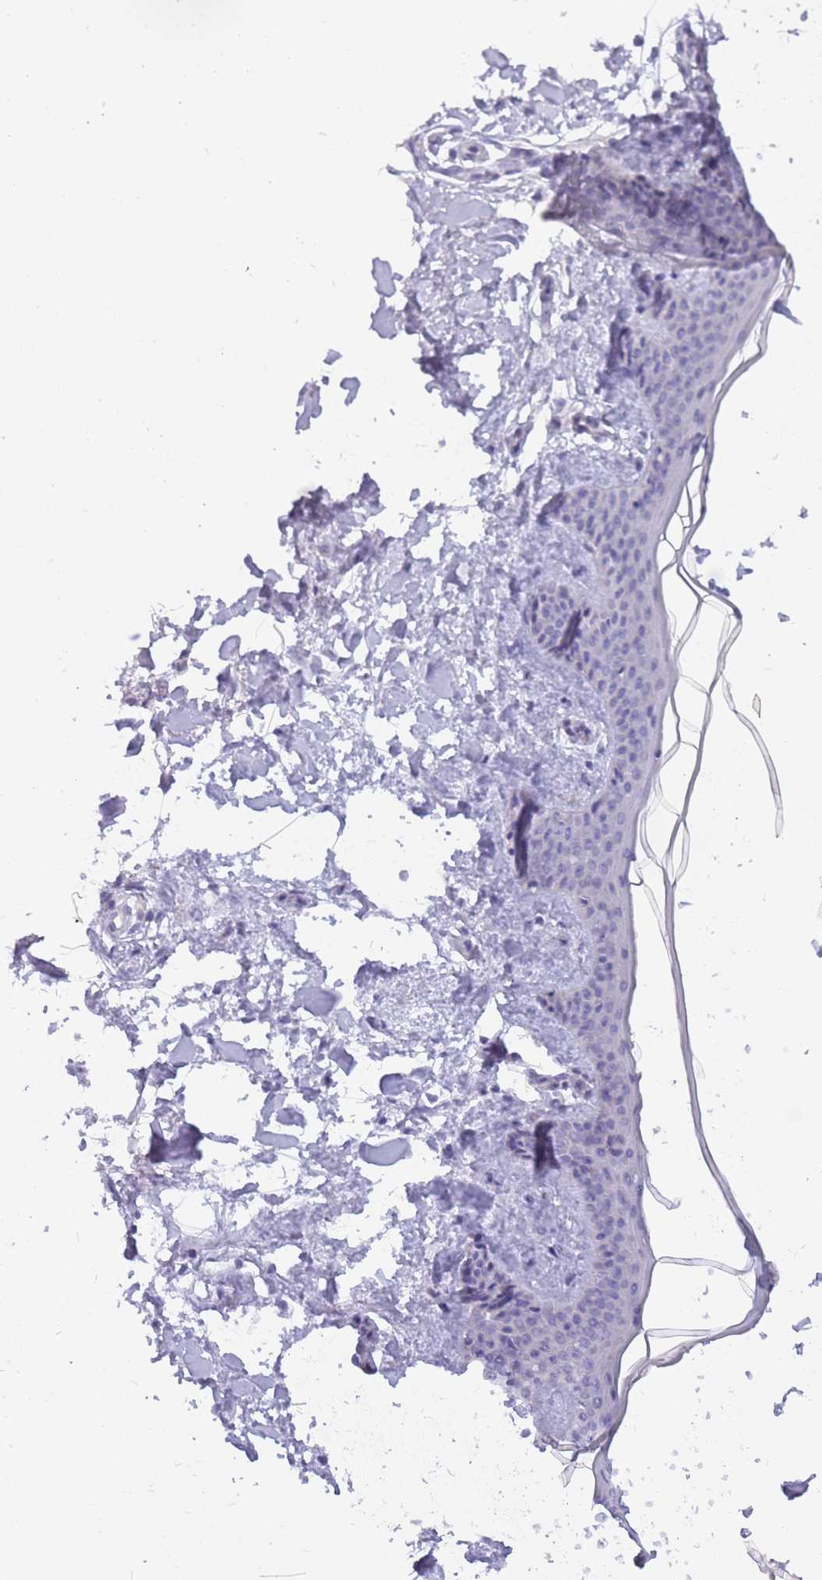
{"staining": {"intensity": "negative", "quantity": "none", "location": "none"}, "tissue": "skin", "cell_type": "Fibroblasts", "image_type": "normal", "snomed": [{"axis": "morphology", "description": "Normal tissue, NOS"}, {"axis": "topography", "description": "Skin"}], "caption": "High power microscopy micrograph of an immunohistochemistry (IHC) micrograph of normal skin, revealing no significant staining in fibroblasts. (Immunohistochemistry (ihc), brightfield microscopy, high magnification).", "gene": "PRR23A", "patient": {"sex": "female", "age": 34}}